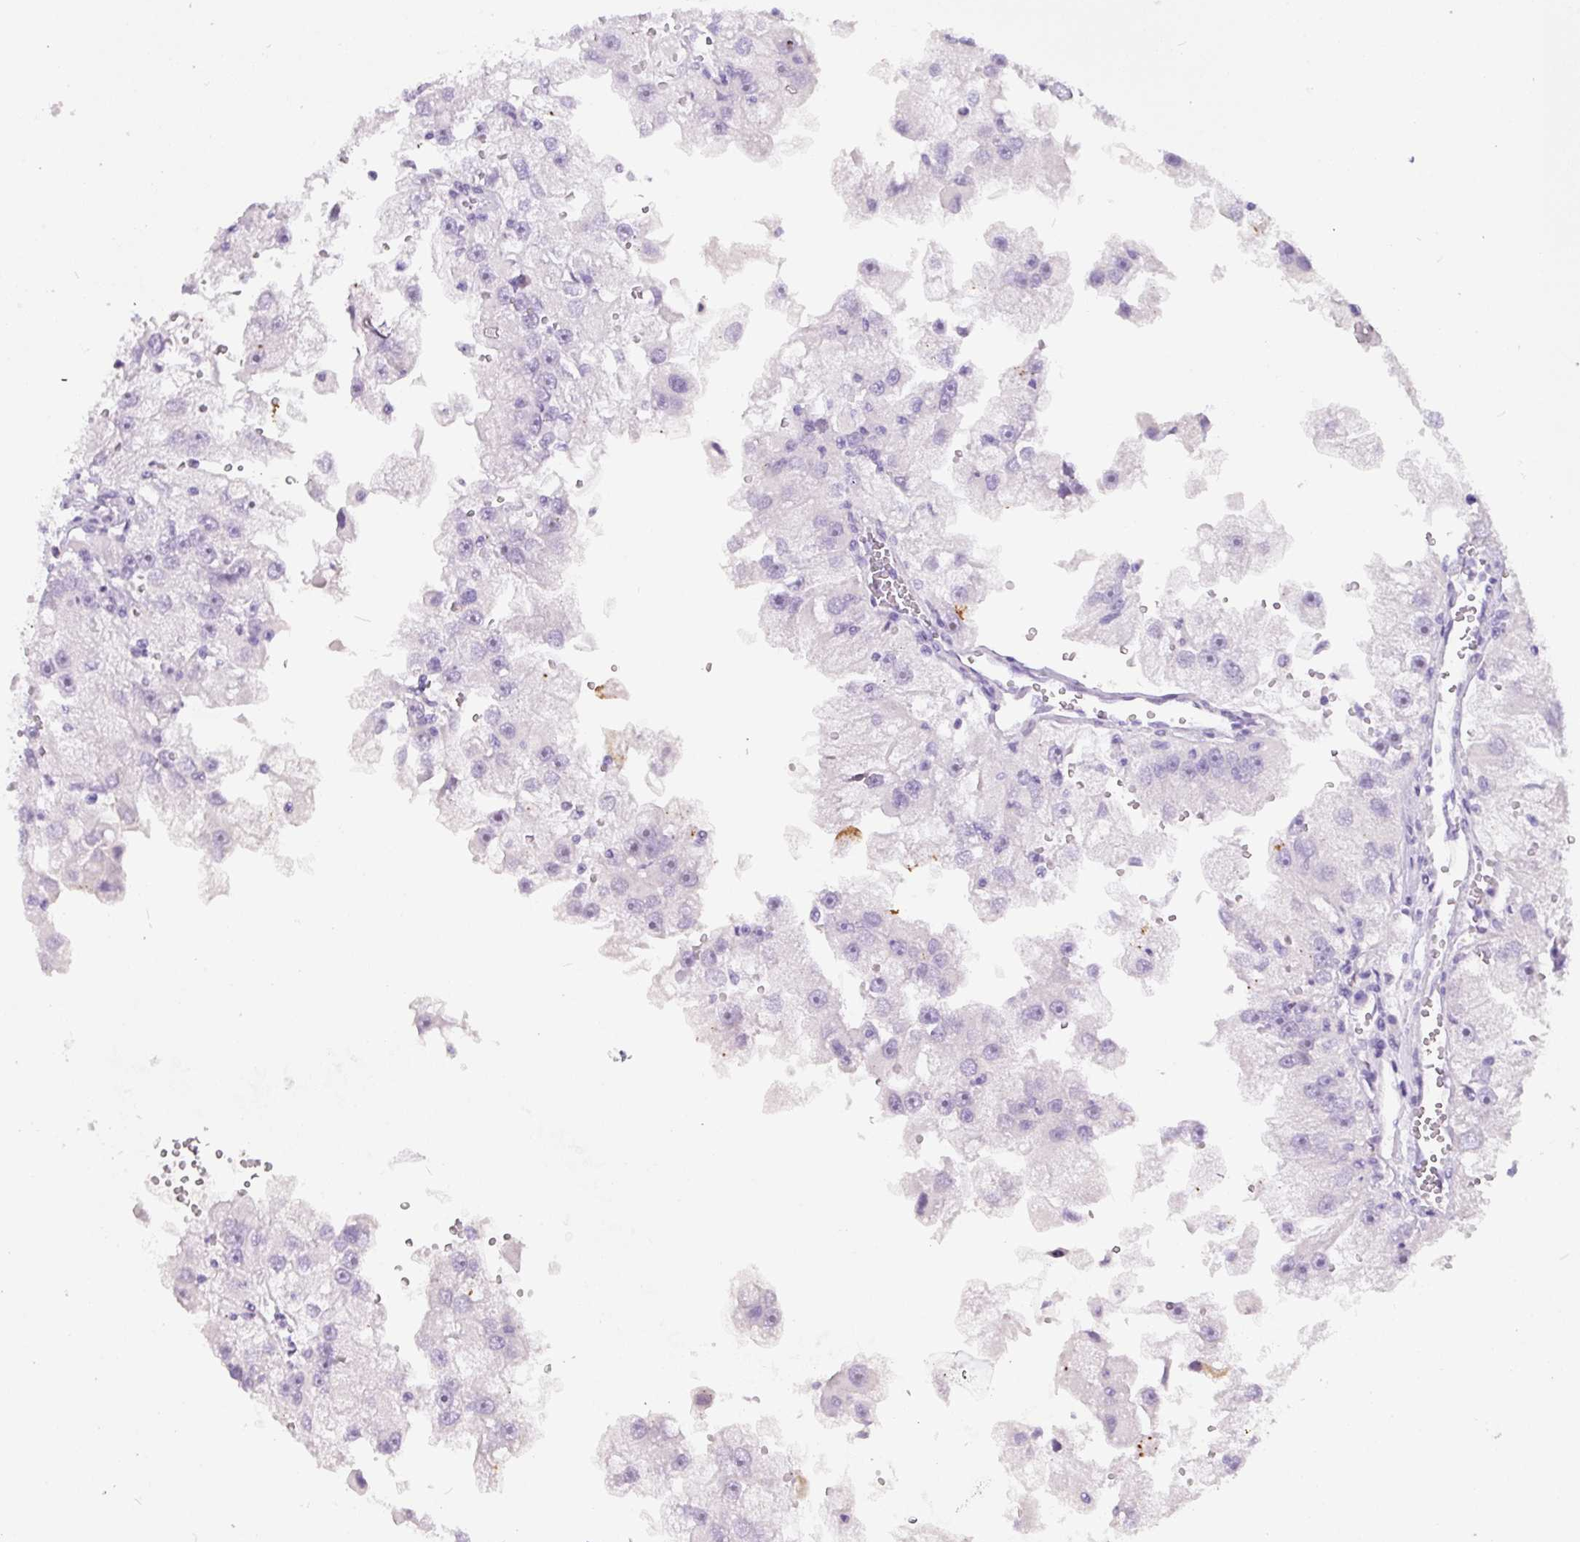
{"staining": {"intensity": "negative", "quantity": "none", "location": "none"}, "tissue": "renal cancer", "cell_type": "Tumor cells", "image_type": "cancer", "snomed": [{"axis": "morphology", "description": "Adenocarcinoma, NOS"}, {"axis": "topography", "description": "Kidney"}], "caption": "Renal cancer (adenocarcinoma) was stained to show a protein in brown. There is no significant expression in tumor cells.", "gene": "MRM2", "patient": {"sex": "male", "age": 63}}